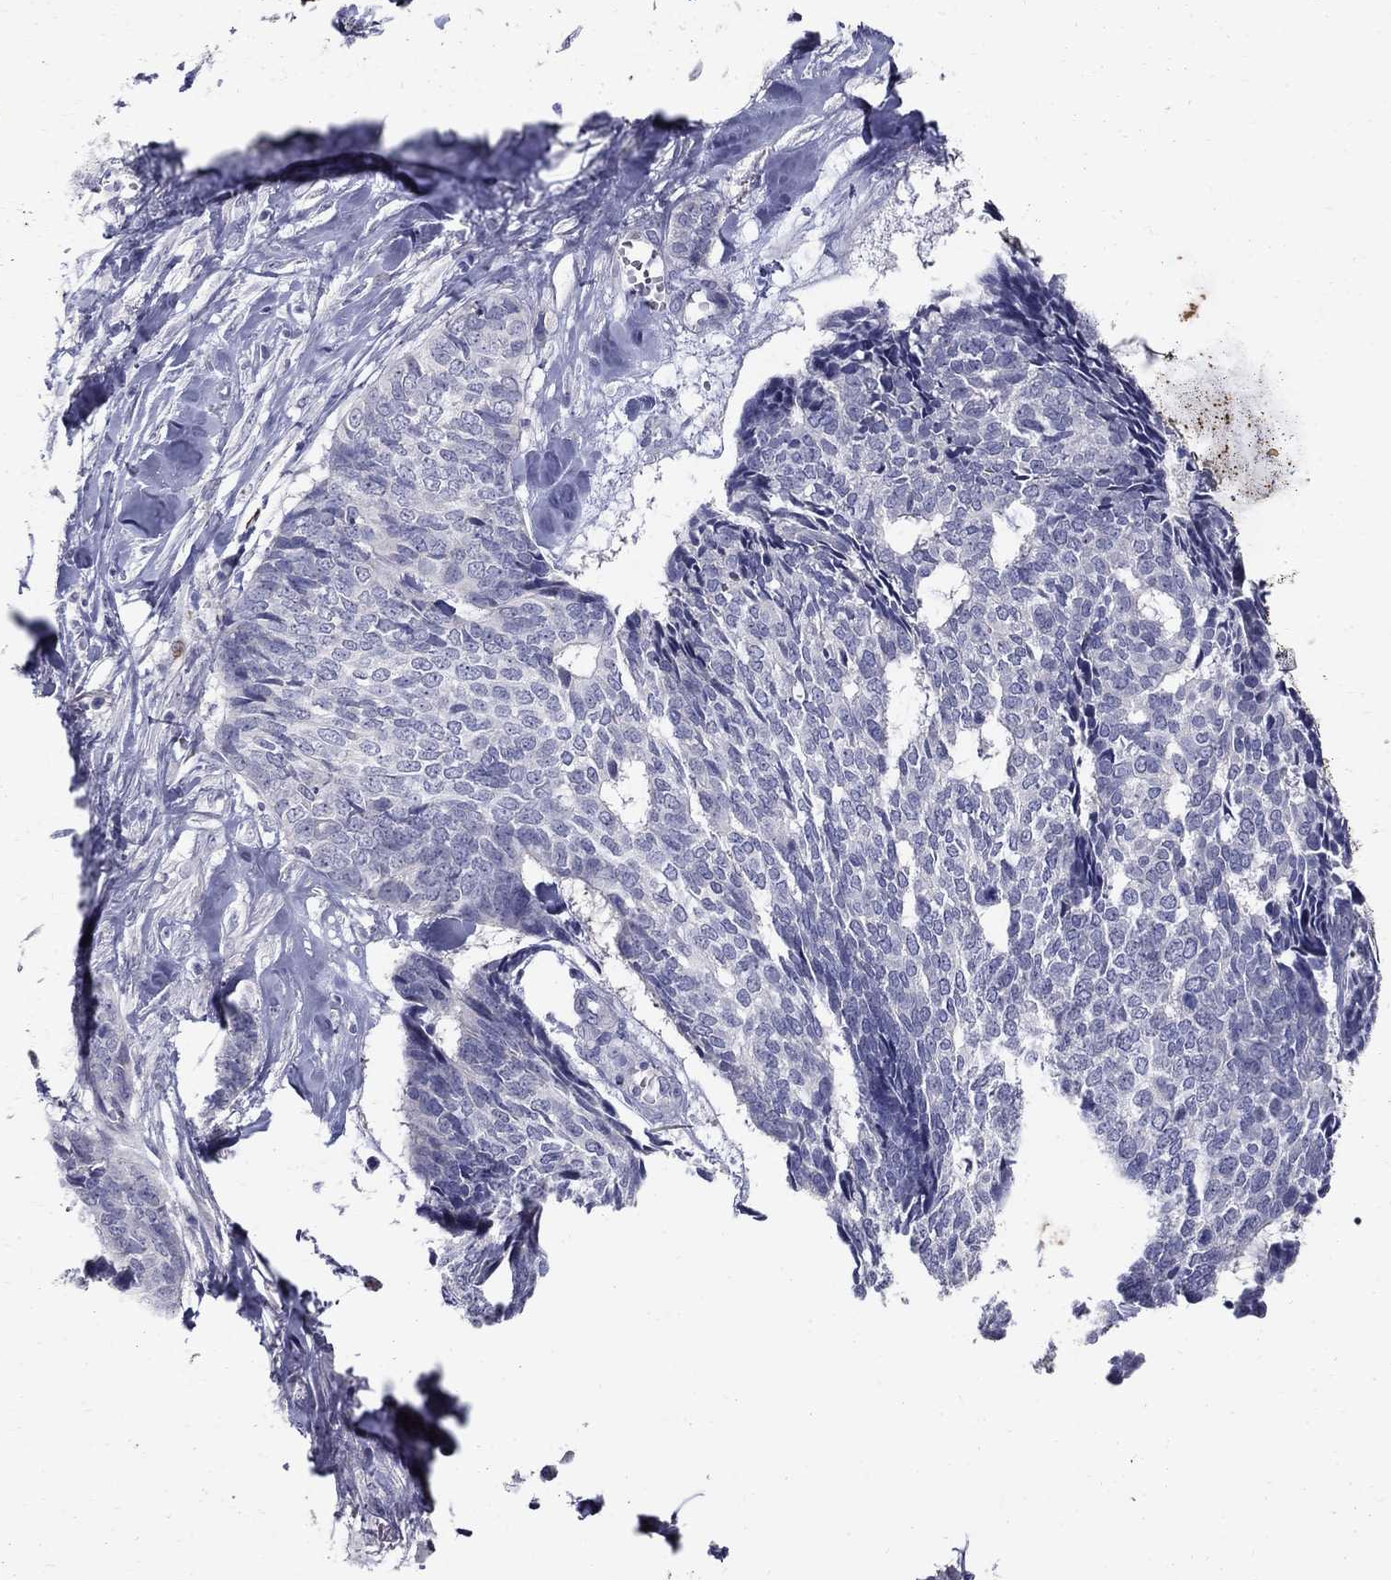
{"staining": {"intensity": "negative", "quantity": "none", "location": "none"}, "tissue": "skin cancer", "cell_type": "Tumor cells", "image_type": "cancer", "snomed": [{"axis": "morphology", "description": "Basal cell carcinoma"}, {"axis": "topography", "description": "Skin"}], "caption": "High magnification brightfield microscopy of skin basal cell carcinoma stained with DAB (3,3'-diaminobenzidine) (brown) and counterstained with hematoxylin (blue): tumor cells show no significant expression.", "gene": "TP53TG5", "patient": {"sex": "male", "age": 86}}